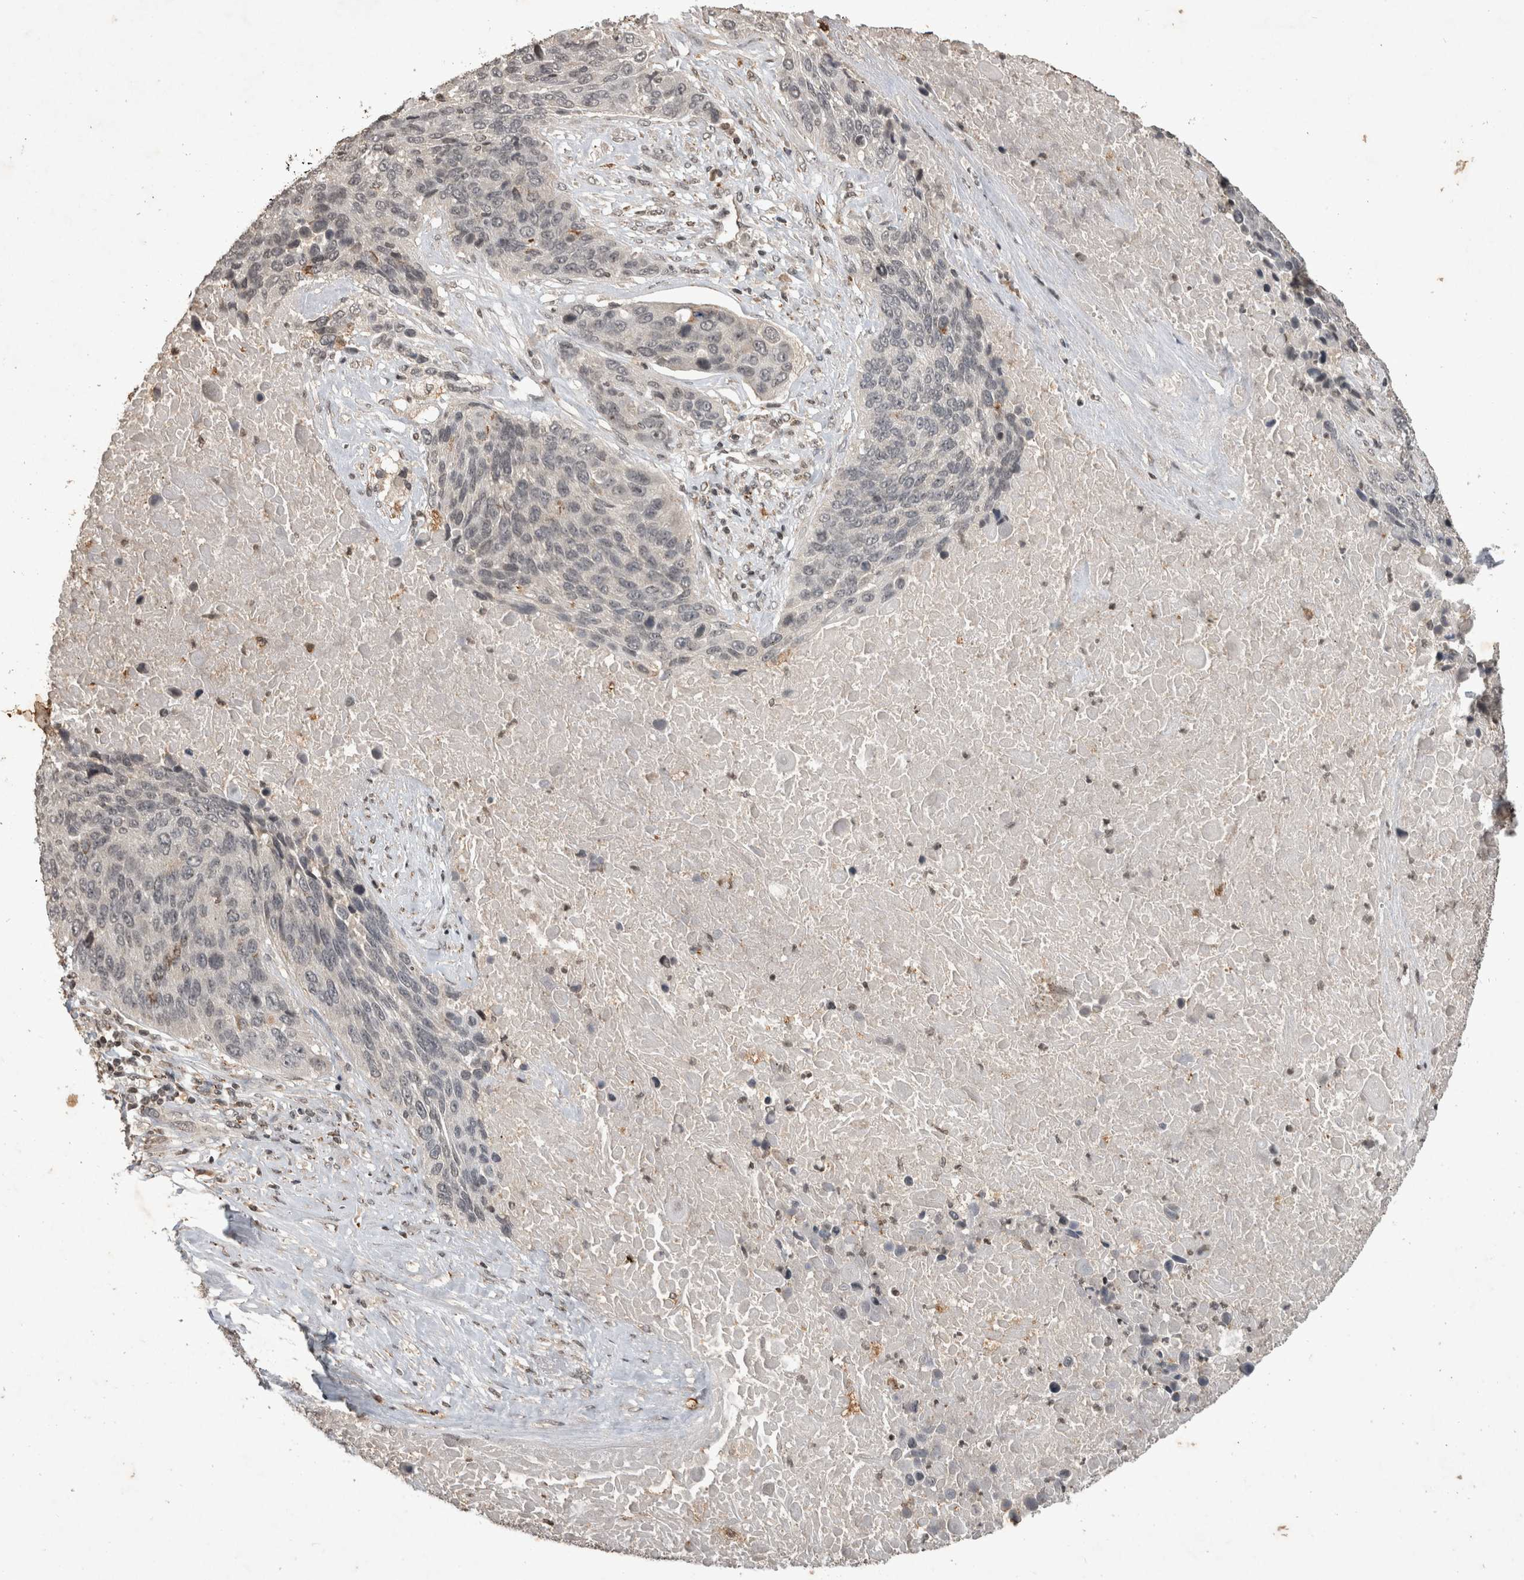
{"staining": {"intensity": "negative", "quantity": "none", "location": "none"}, "tissue": "lung cancer", "cell_type": "Tumor cells", "image_type": "cancer", "snomed": [{"axis": "morphology", "description": "Squamous cell carcinoma, NOS"}, {"axis": "topography", "description": "Lung"}], "caption": "The photomicrograph reveals no staining of tumor cells in squamous cell carcinoma (lung). (Stains: DAB (3,3'-diaminobenzidine) IHC with hematoxylin counter stain, Microscopy: brightfield microscopy at high magnification).", "gene": "HRK", "patient": {"sex": "male", "age": 66}}